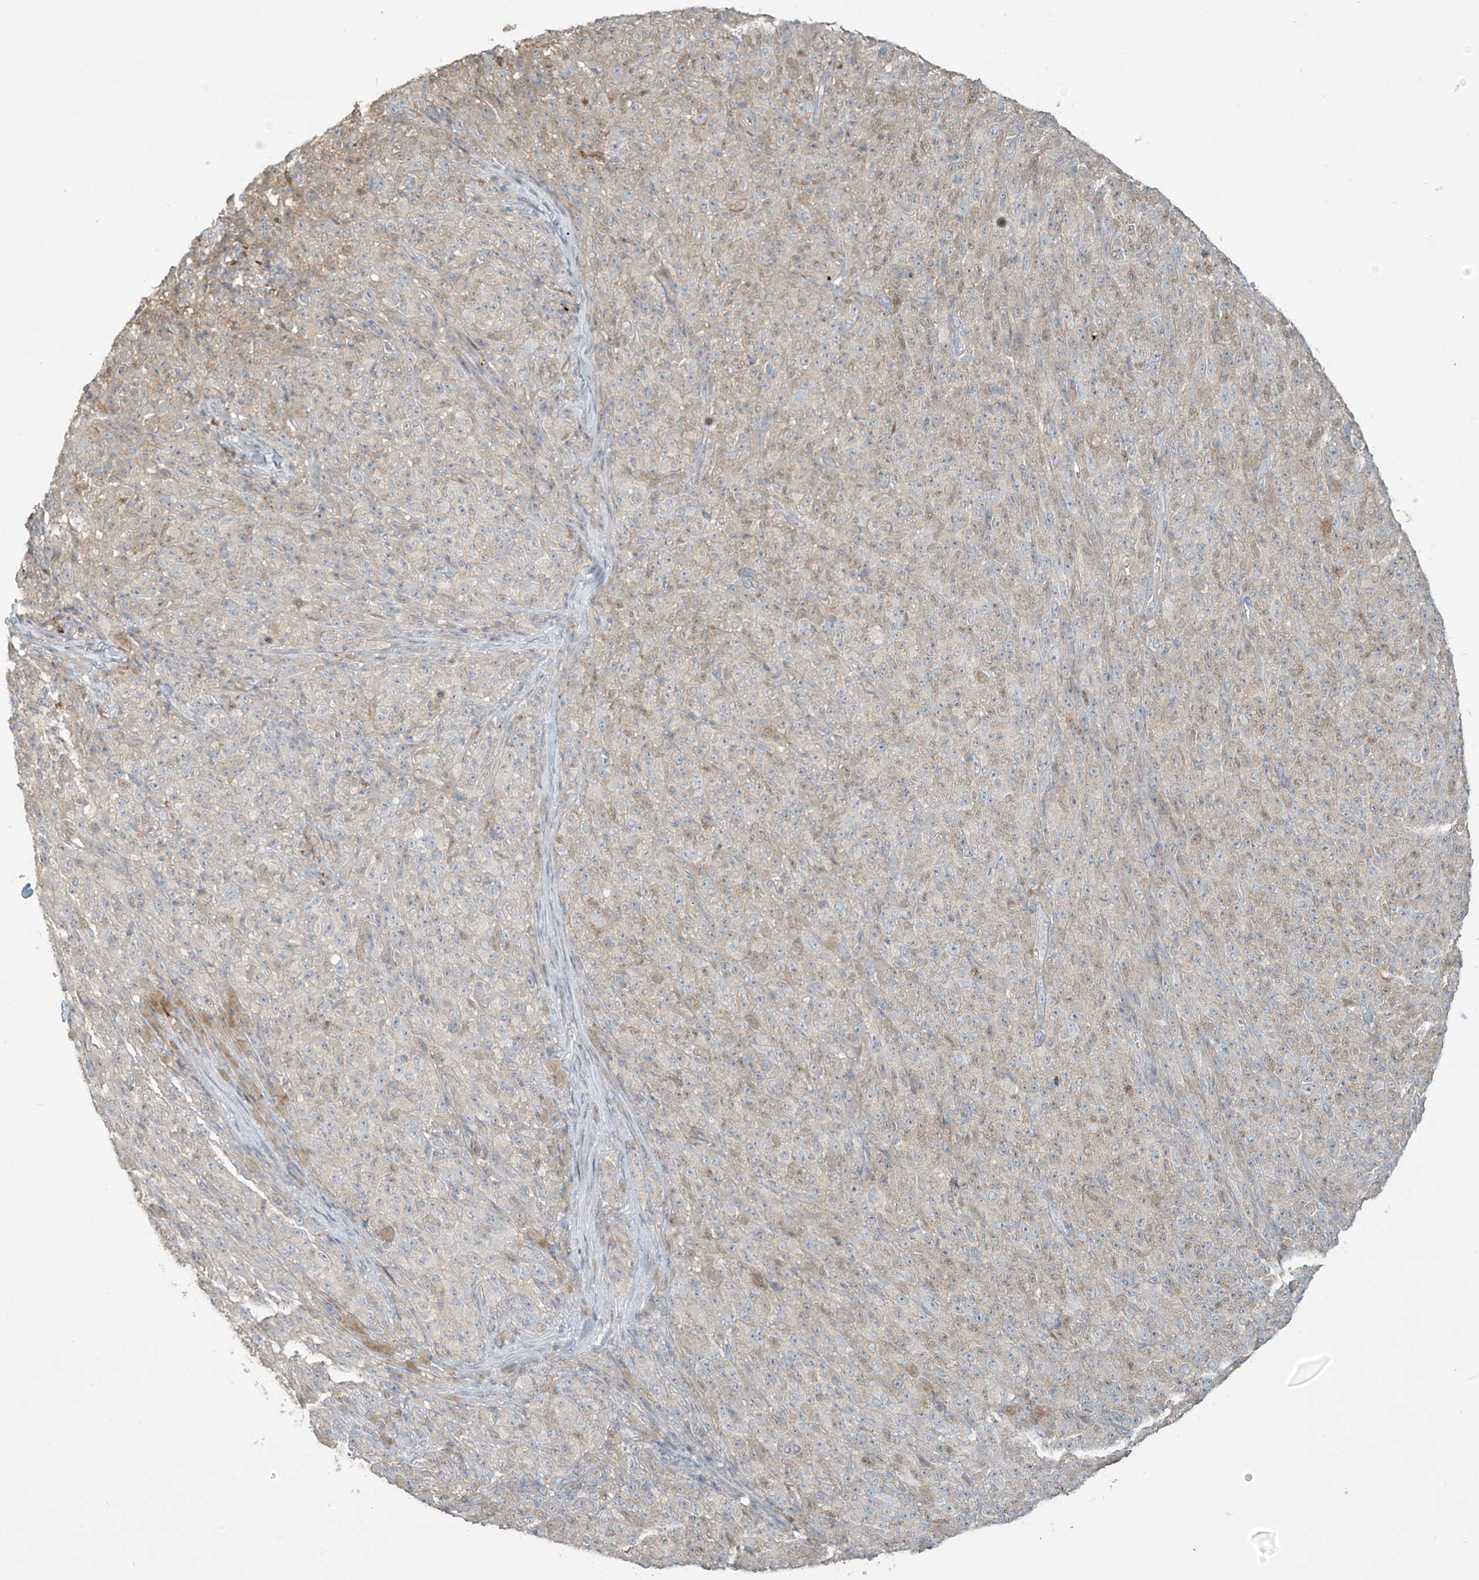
{"staining": {"intensity": "negative", "quantity": "none", "location": "none"}, "tissue": "melanoma", "cell_type": "Tumor cells", "image_type": "cancer", "snomed": [{"axis": "morphology", "description": "Malignant melanoma, NOS"}, {"axis": "topography", "description": "Skin"}], "caption": "Immunohistochemical staining of malignant melanoma shows no significant positivity in tumor cells.", "gene": "TAGAP", "patient": {"sex": "female", "age": 82}}